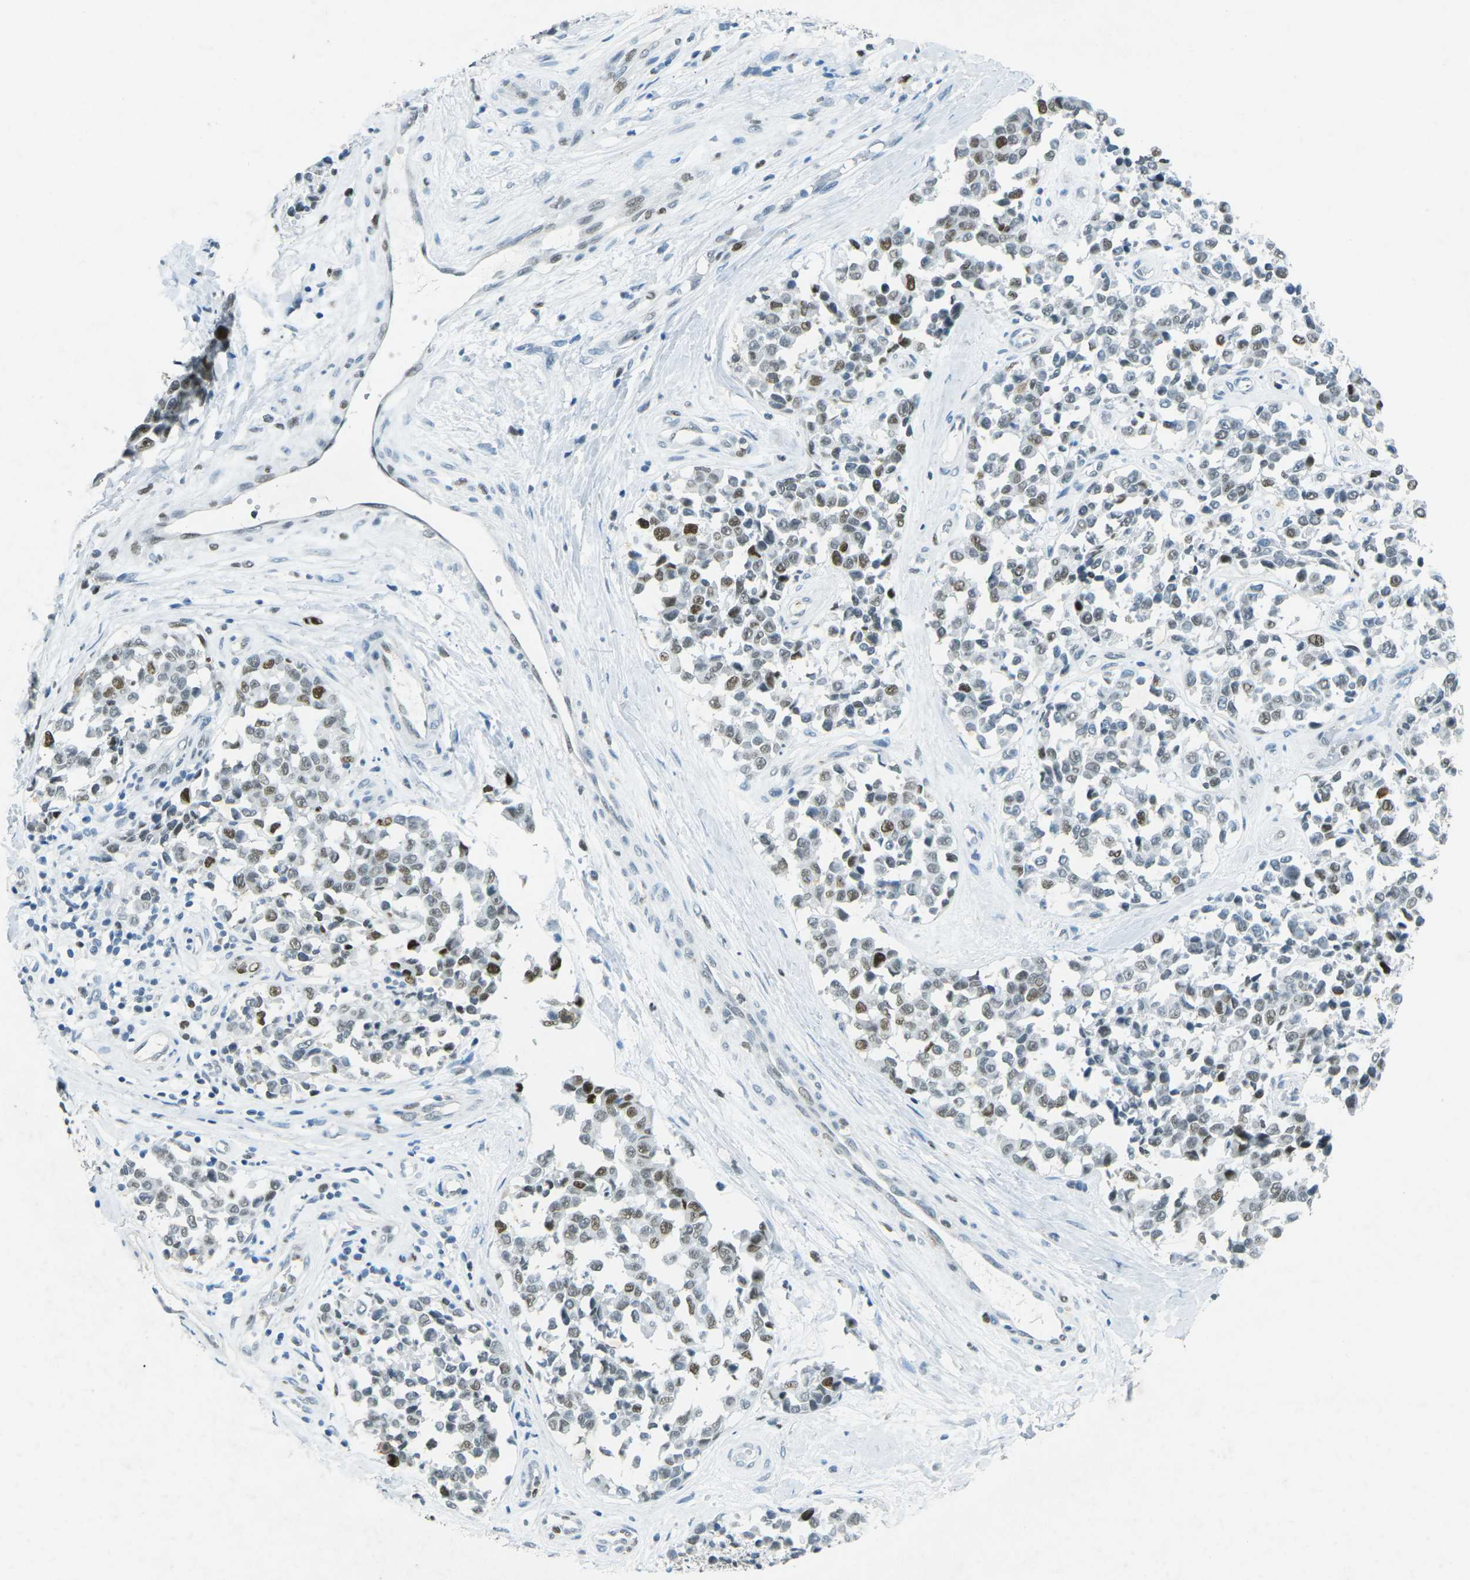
{"staining": {"intensity": "moderate", "quantity": ">75%", "location": "nuclear"}, "tissue": "melanoma", "cell_type": "Tumor cells", "image_type": "cancer", "snomed": [{"axis": "morphology", "description": "Malignant melanoma, NOS"}, {"axis": "topography", "description": "Skin"}], "caption": "A brown stain labels moderate nuclear positivity of a protein in human malignant melanoma tumor cells.", "gene": "RB1", "patient": {"sex": "female", "age": 64}}